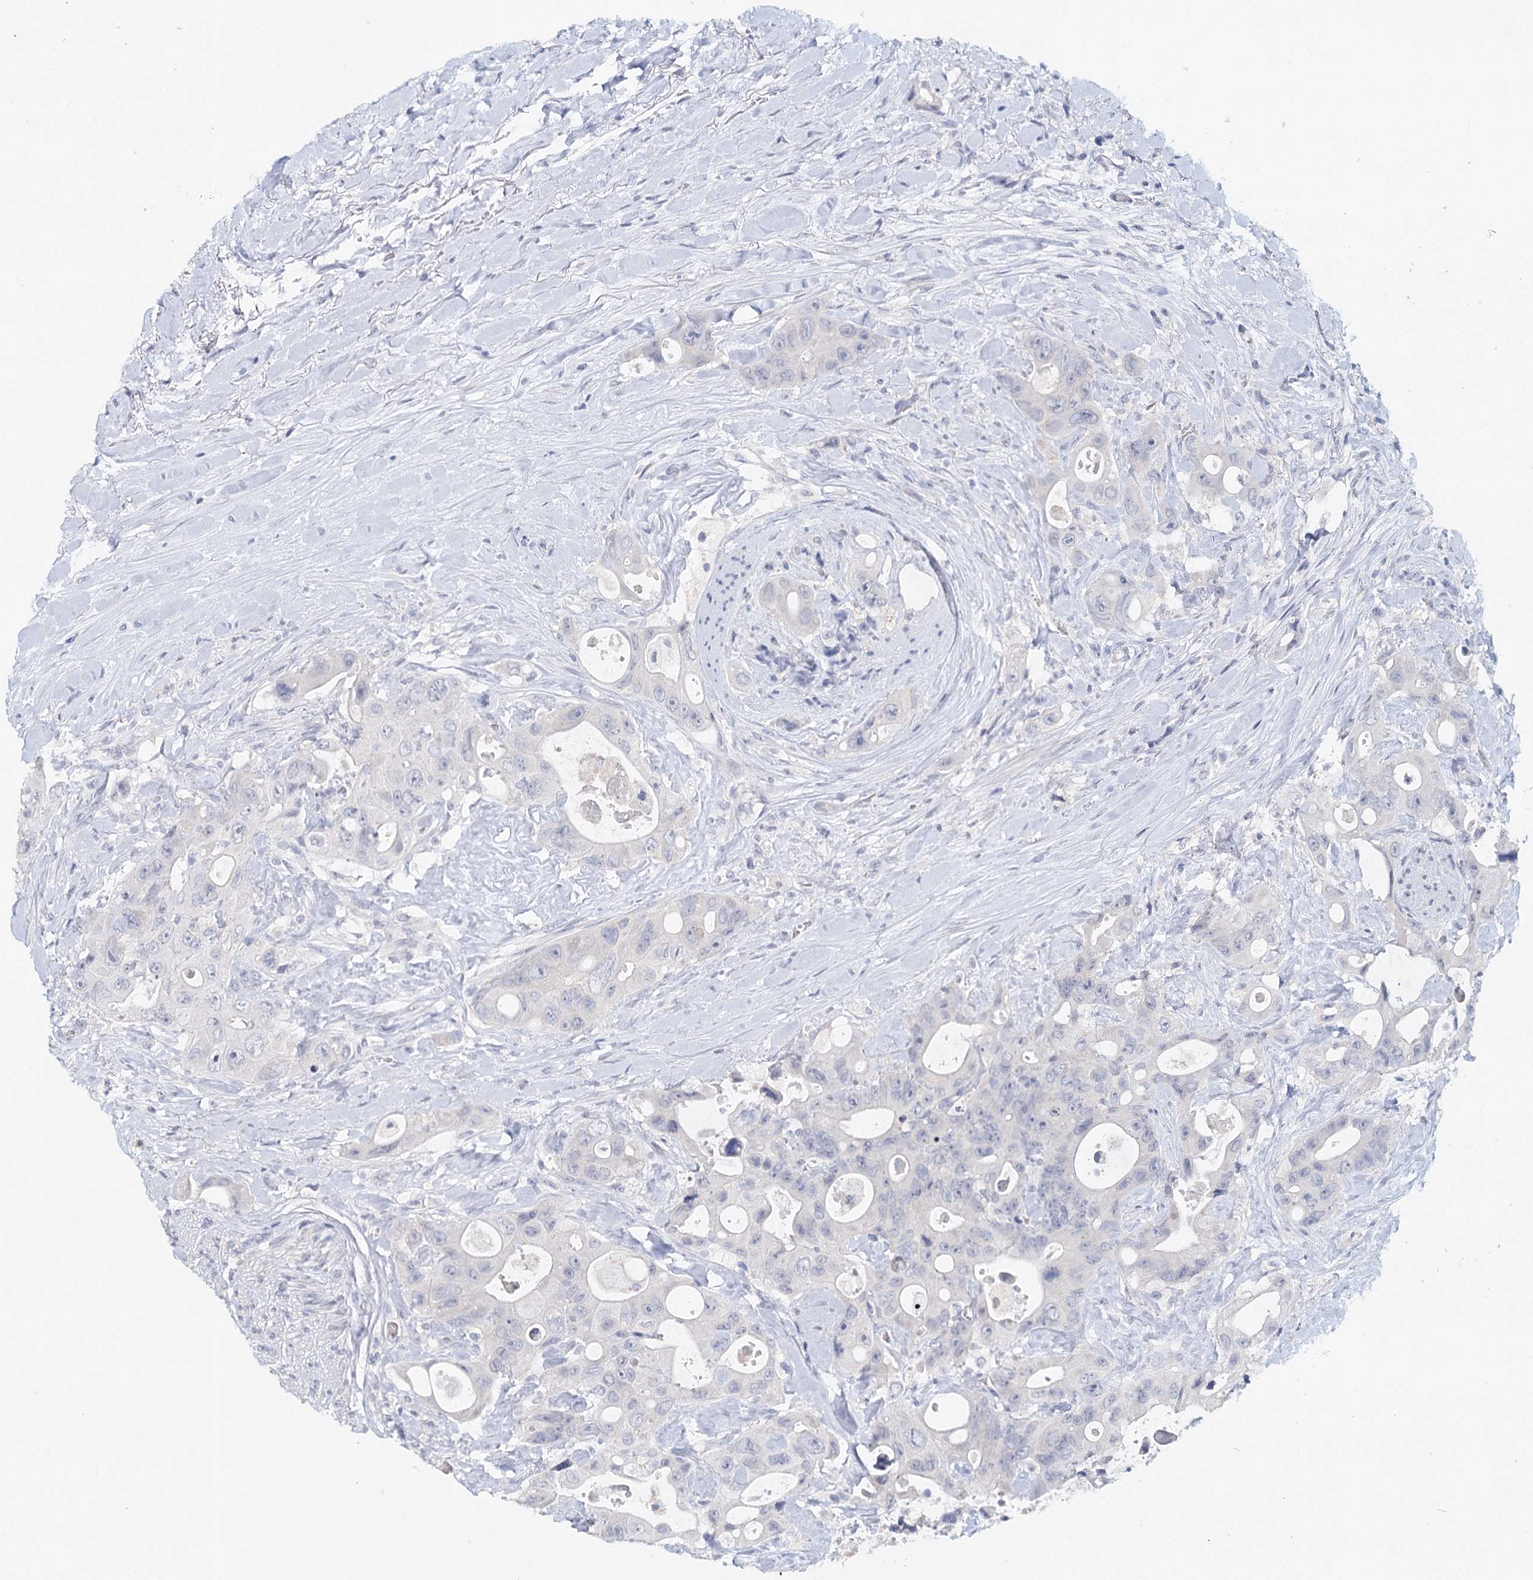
{"staining": {"intensity": "negative", "quantity": "none", "location": "none"}, "tissue": "colorectal cancer", "cell_type": "Tumor cells", "image_type": "cancer", "snomed": [{"axis": "morphology", "description": "Adenocarcinoma, NOS"}, {"axis": "topography", "description": "Colon"}], "caption": "Immunohistochemical staining of adenocarcinoma (colorectal) exhibits no significant staining in tumor cells.", "gene": "HSPA4L", "patient": {"sex": "female", "age": 46}}